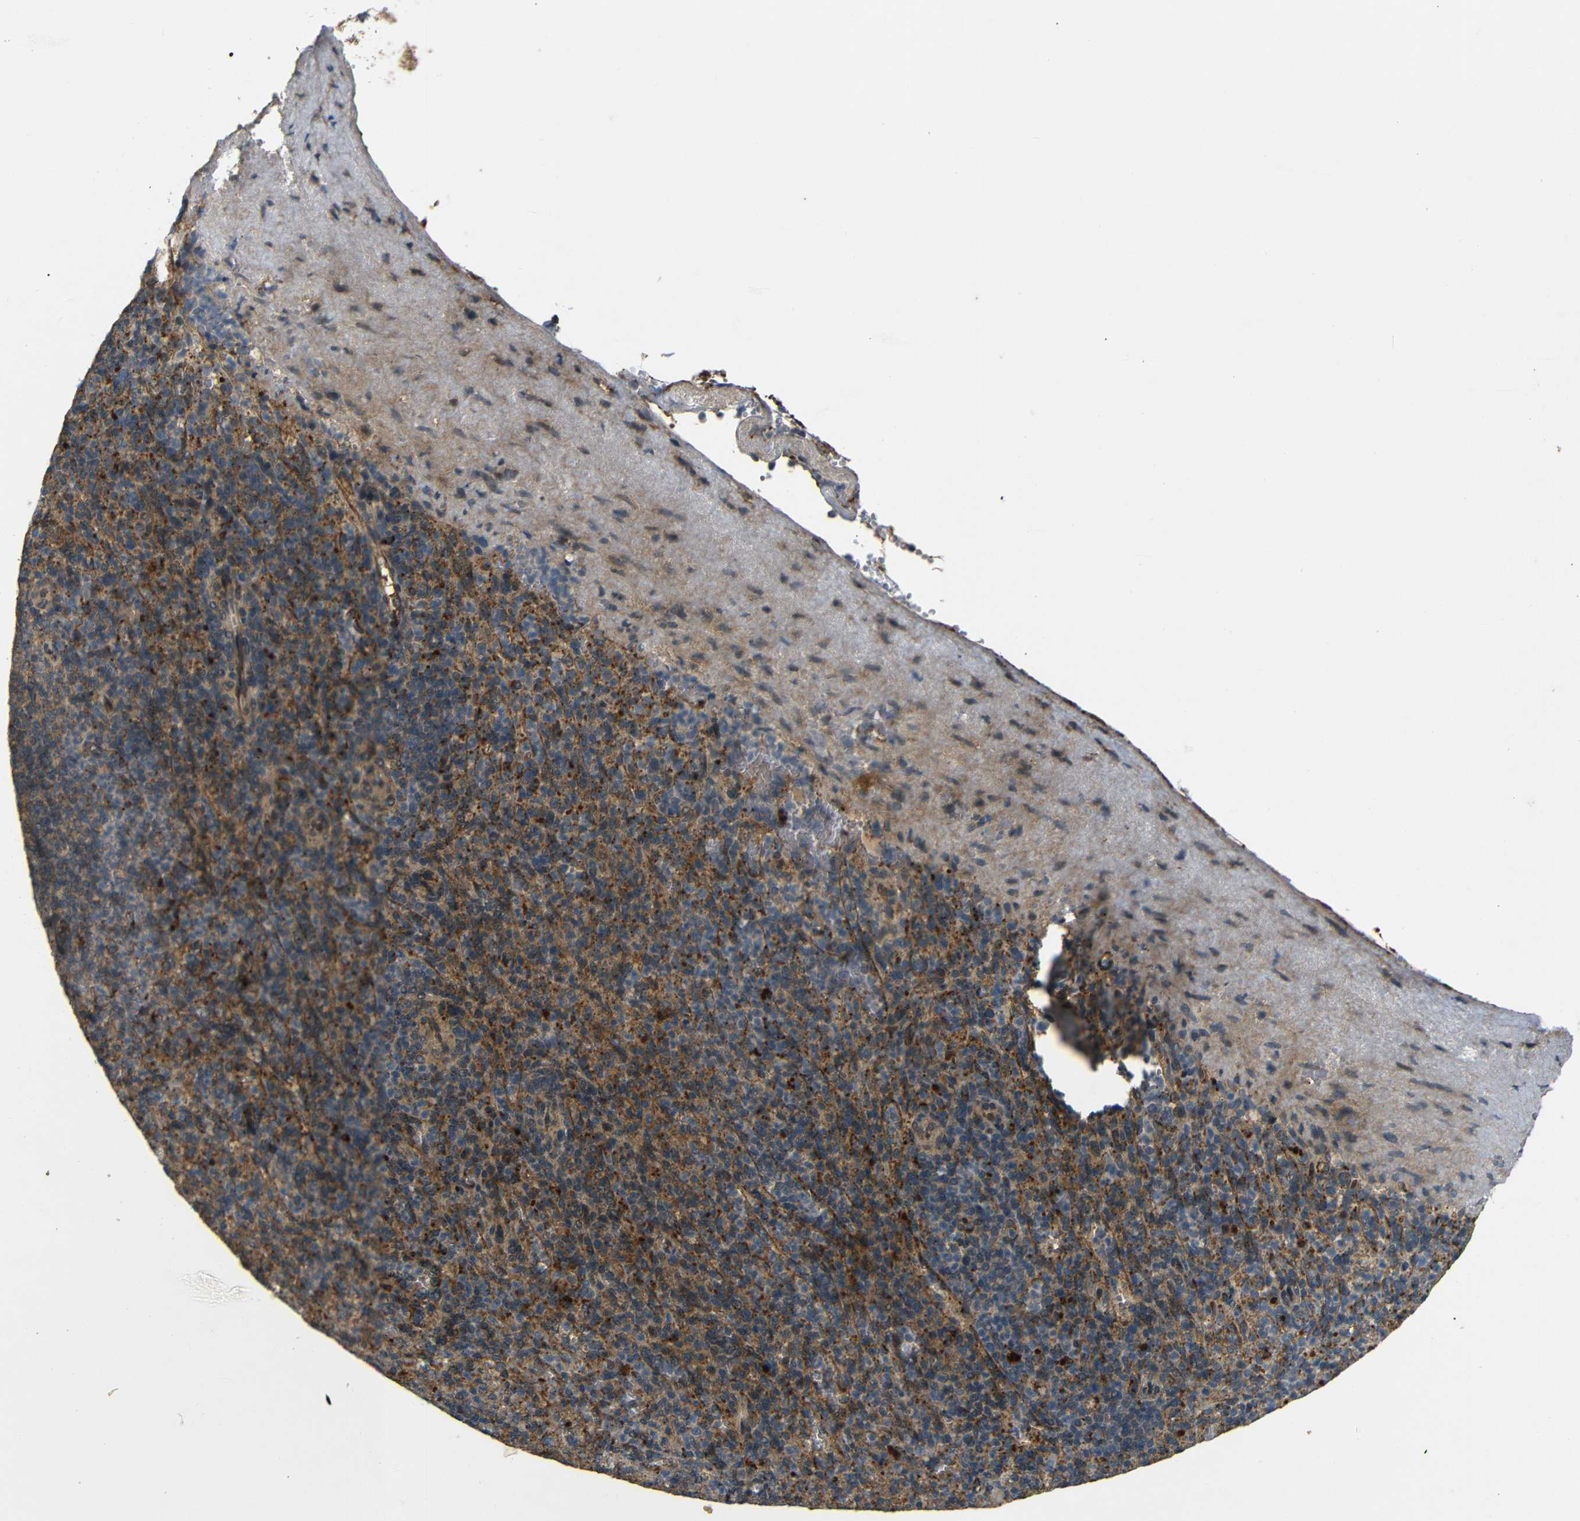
{"staining": {"intensity": "moderate", "quantity": ">75%", "location": "cytoplasmic/membranous"}, "tissue": "spleen", "cell_type": "Cells in red pulp", "image_type": "normal", "snomed": [{"axis": "morphology", "description": "Normal tissue, NOS"}, {"axis": "topography", "description": "Spleen"}], "caption": "Moderate cytoplasmic/membranous protein staining is appreciated in approximately >75% of cells in red pulp in spleen.", "gene": "ATP7A", "patient": {"sex": "female", "age": 74}}